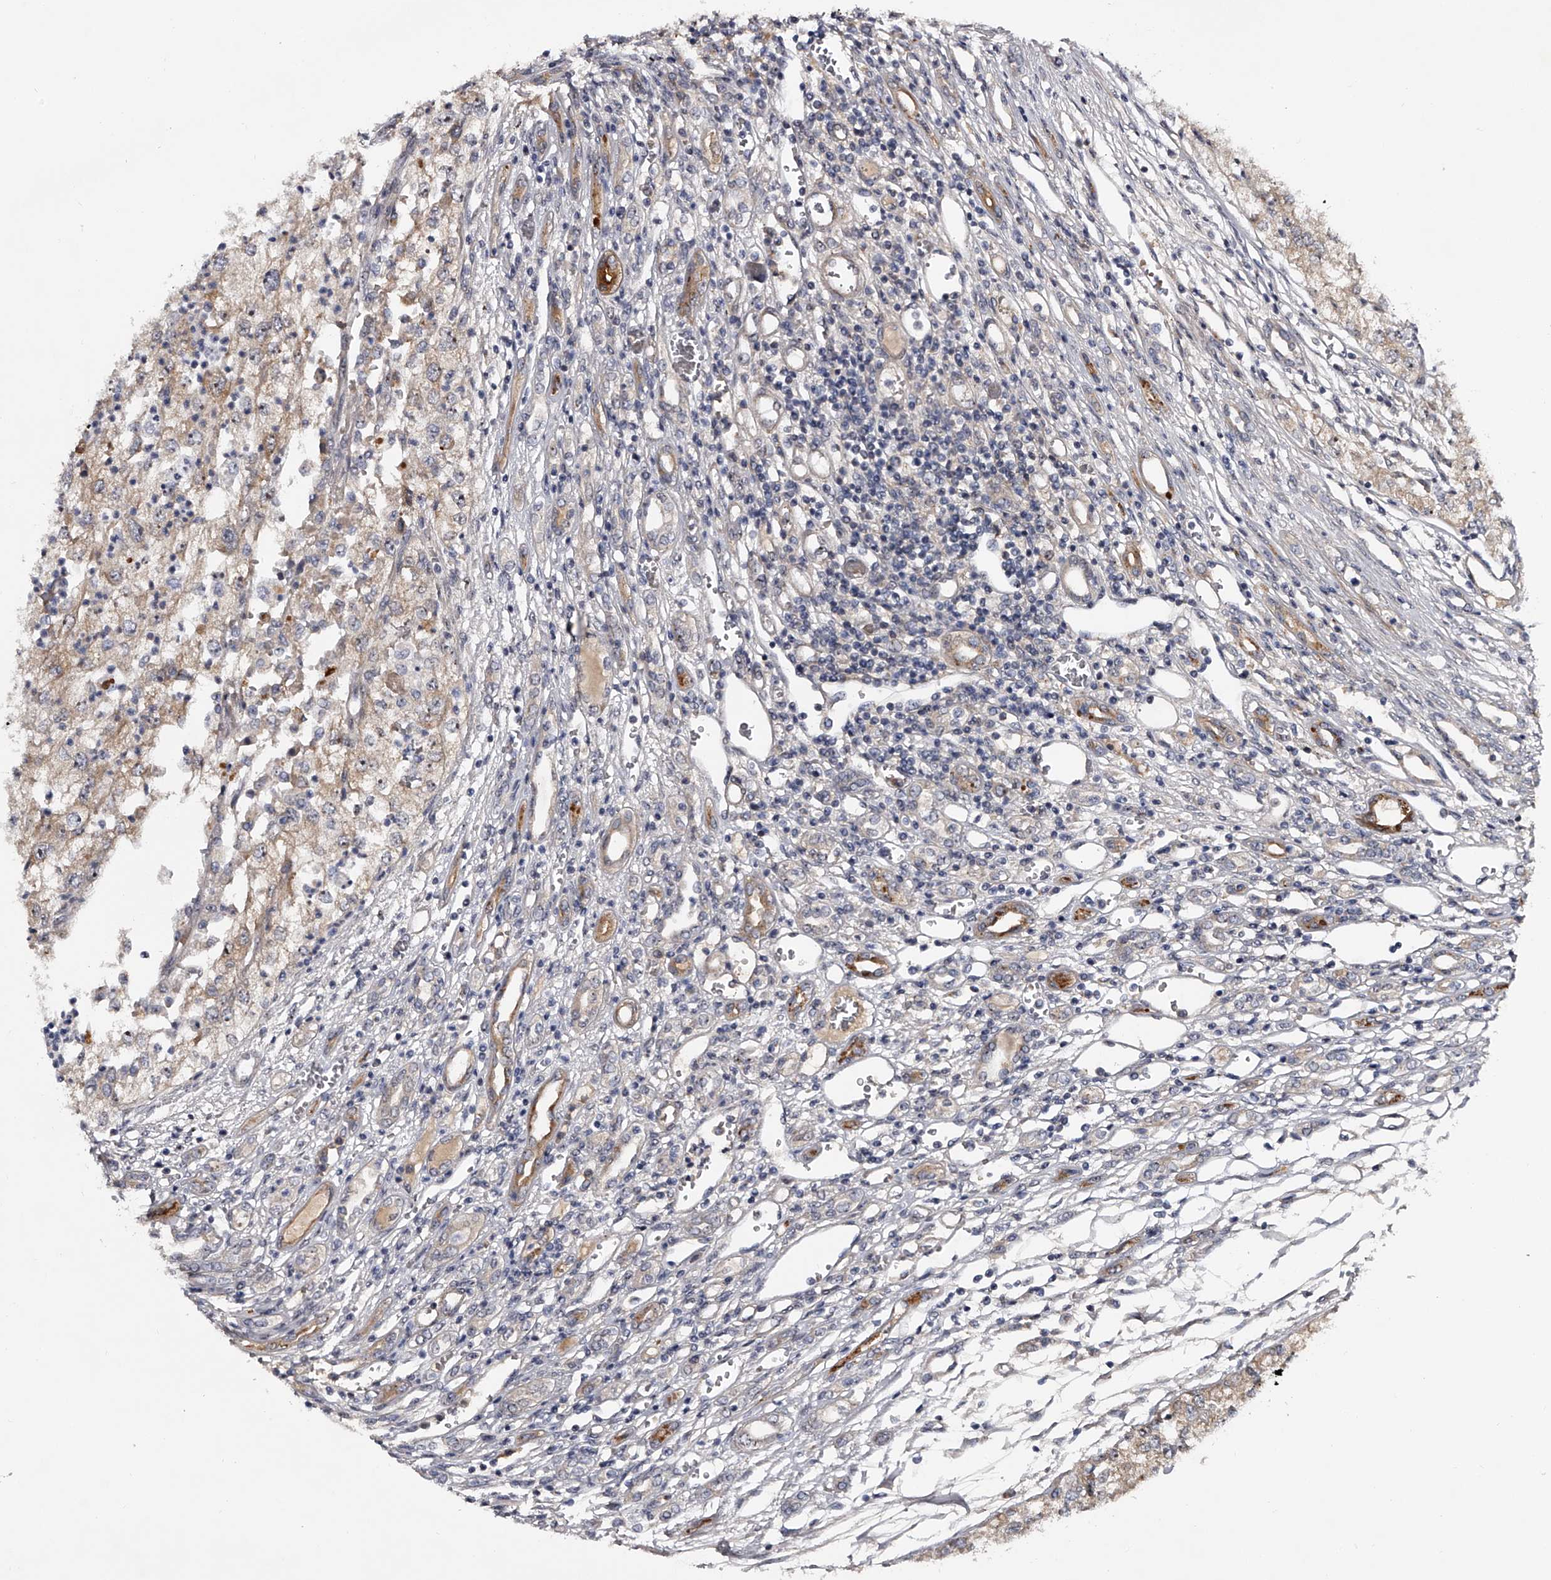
{"staining": {"intensity": "weak", "quantity": "25%-75%", "location": "cytoplasmic/membranous,nuclear"}, "tissue": "renal cancer", "cell_type": "Tumor cells", "image_type": "cancer", "snomed": [{"axis": "morphology", "description": "Adenocarcinoma, NOS"}, {"axis": "topography", "description": "Kidney"}], "caption": "About 25%-75% of tumor cells in renal cancer demonstrate weak cytoplasmic/membranous and nuclear protein staining as visualized by brown immunohistochemical staining.", "gene": "MDN1", "patient": {"sex": "female", "age": 54}}